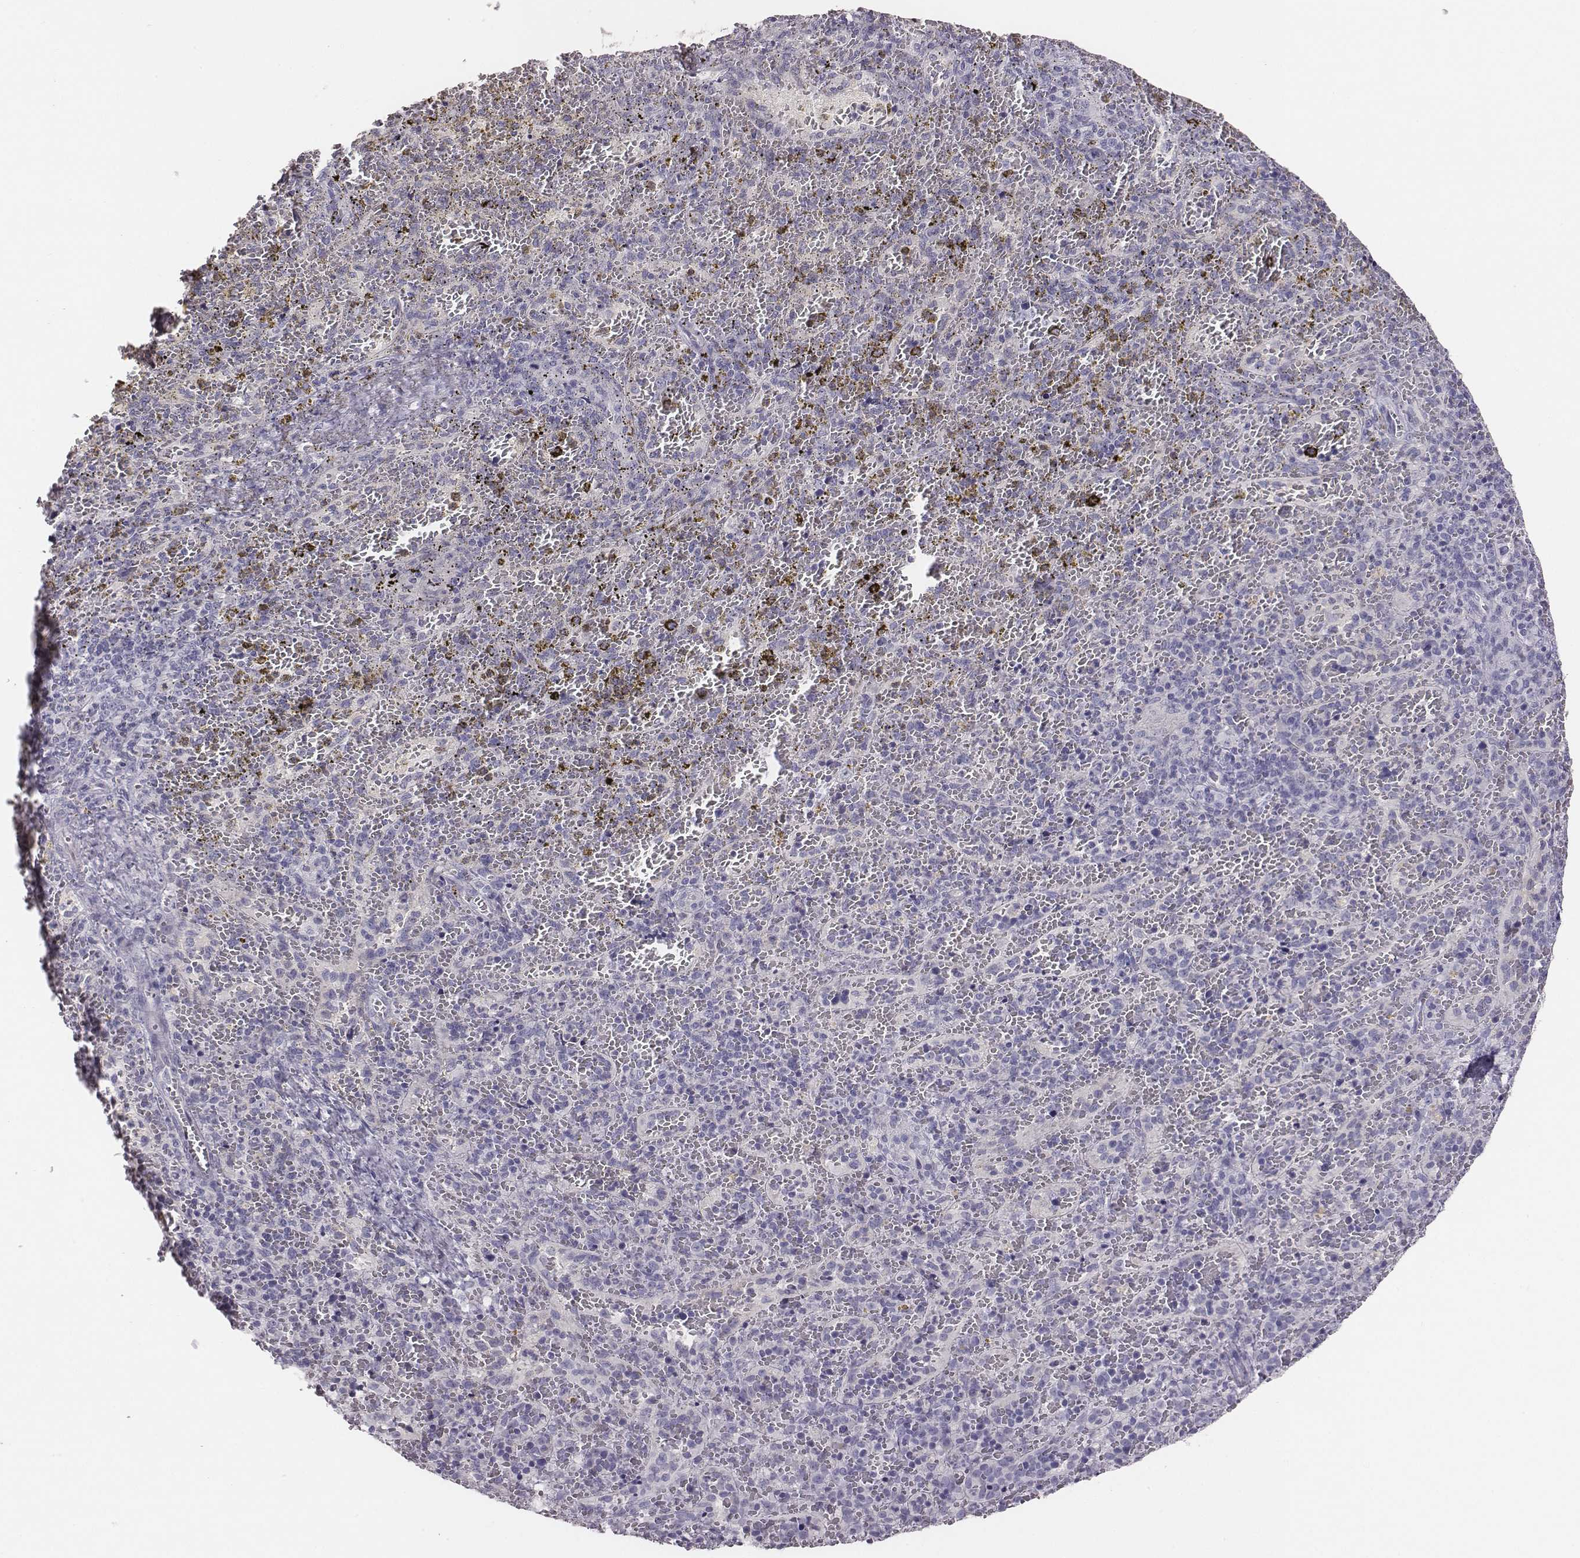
{"staining": {"intensity": "negative", "quantity": "none", "location": "none"}, "tissue": "spleen", "cell_type": "Cells in red pulp", "image_type": "normal", "snomed": [{"axis": "morphology", "description": "Normal tissue, NOS"}, {"axis": "topography", "description": "Spleen"}], "caption": "High power microscopy micrograph of an immunohistochemistry photomicrograph of unremarkable spleen, revealing no significant positivity in cells in red pulp. (Immunohistochemistry, brightfield microscopy, high magnification).", "gene": "ENSG00000290147", "patient": {"sex": "female", "age": 50}}